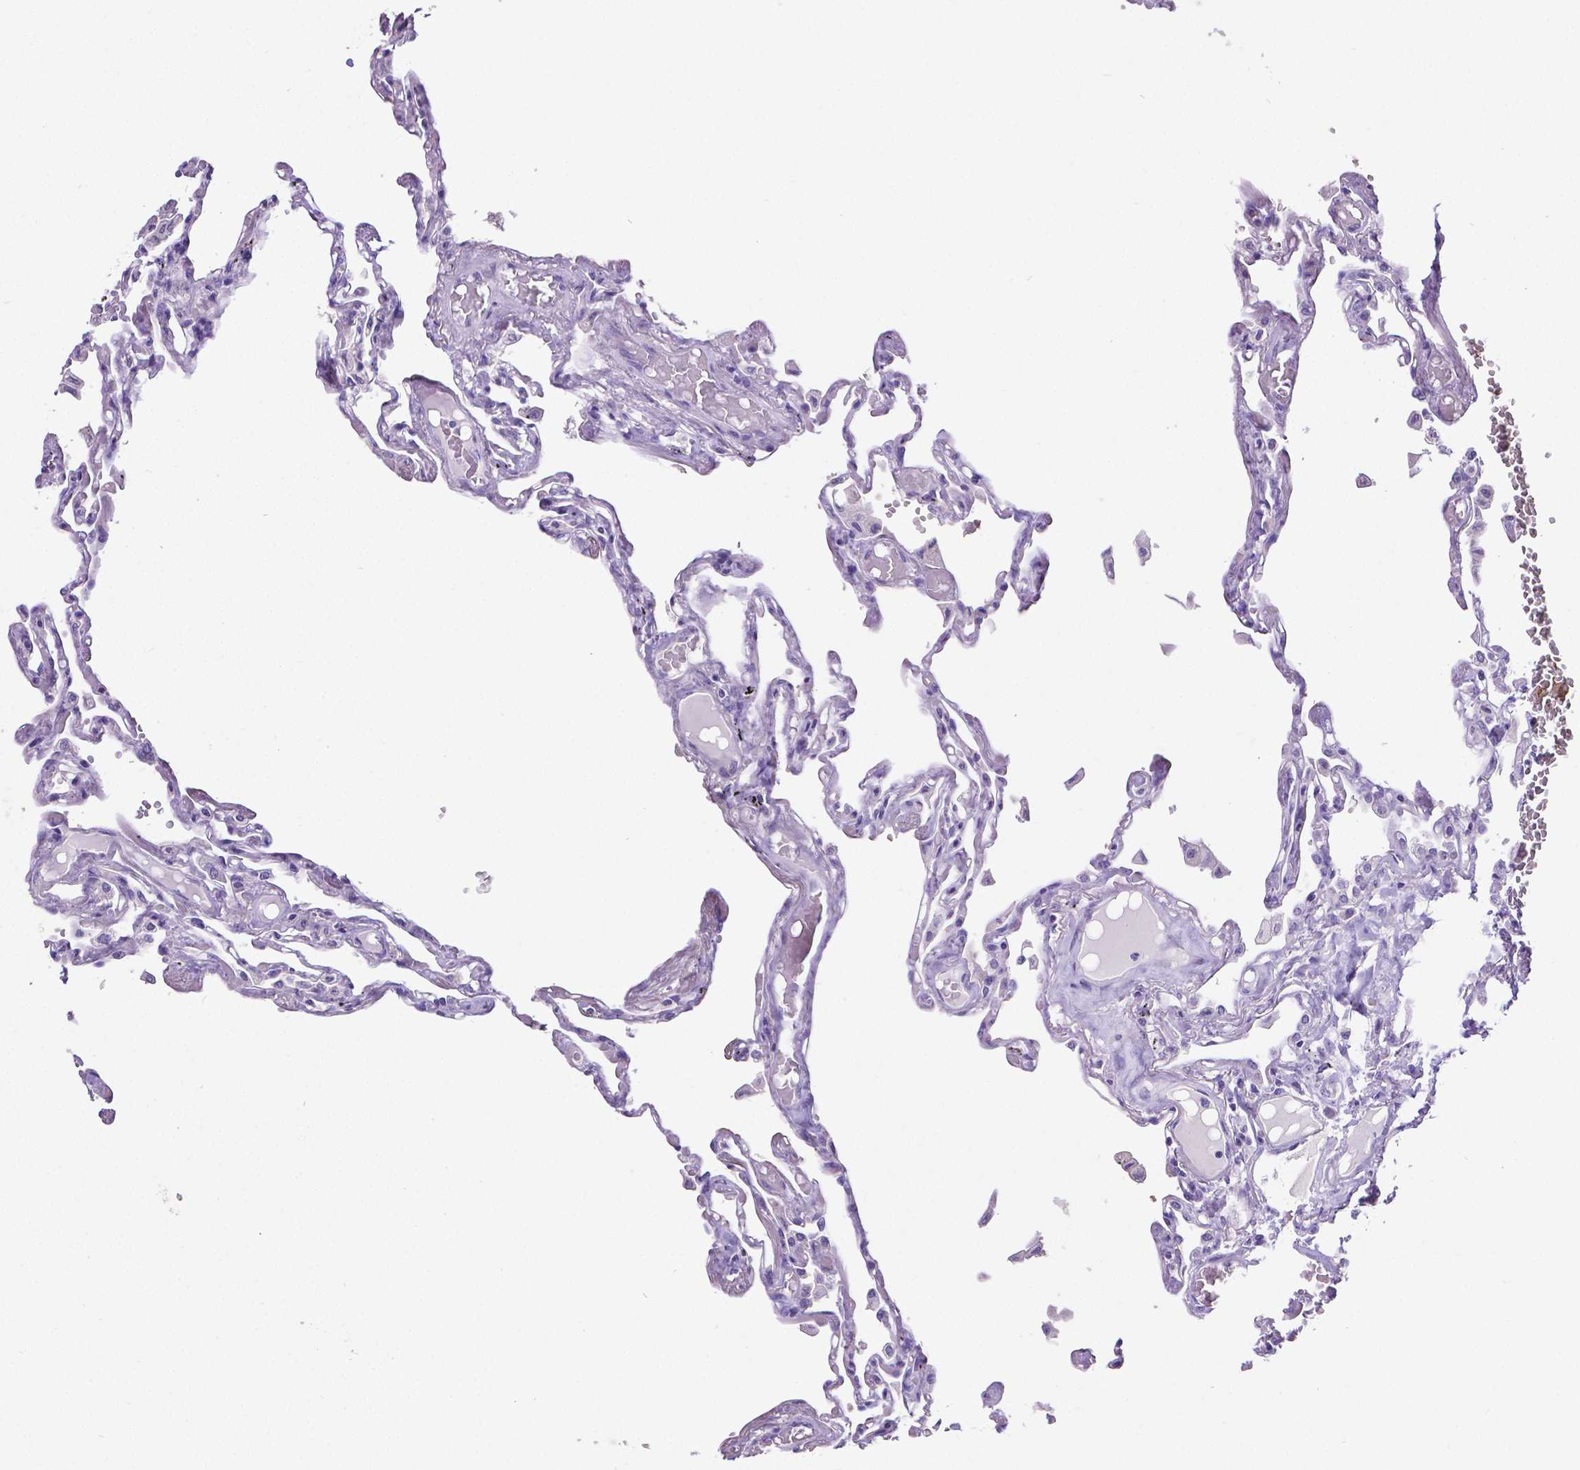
{"staining": {"intensity": "negative", "quantity": "none", "location": "none"}, "tissue": "lung", "cell_type": "Alveolar cells", "image_type": "normal", "snomed": [{"axis": "morphology", "description": "Normal tissue, NOS"}, {"axis": "morphology", "description": "Adenocarcinoma, NOS"}, {"axis": "topography", "description": "Cartilage tissue"}, {"axis": "topography", "description": "Lung"}], "caption": "Protein analysis of normal lung exhibits no significant expression in alveolar cells. (DAB immunohistochemistry with hematoxylin counter stain).", "gene": "SATB2", "patient": {"sex": "female", "age": 67}}